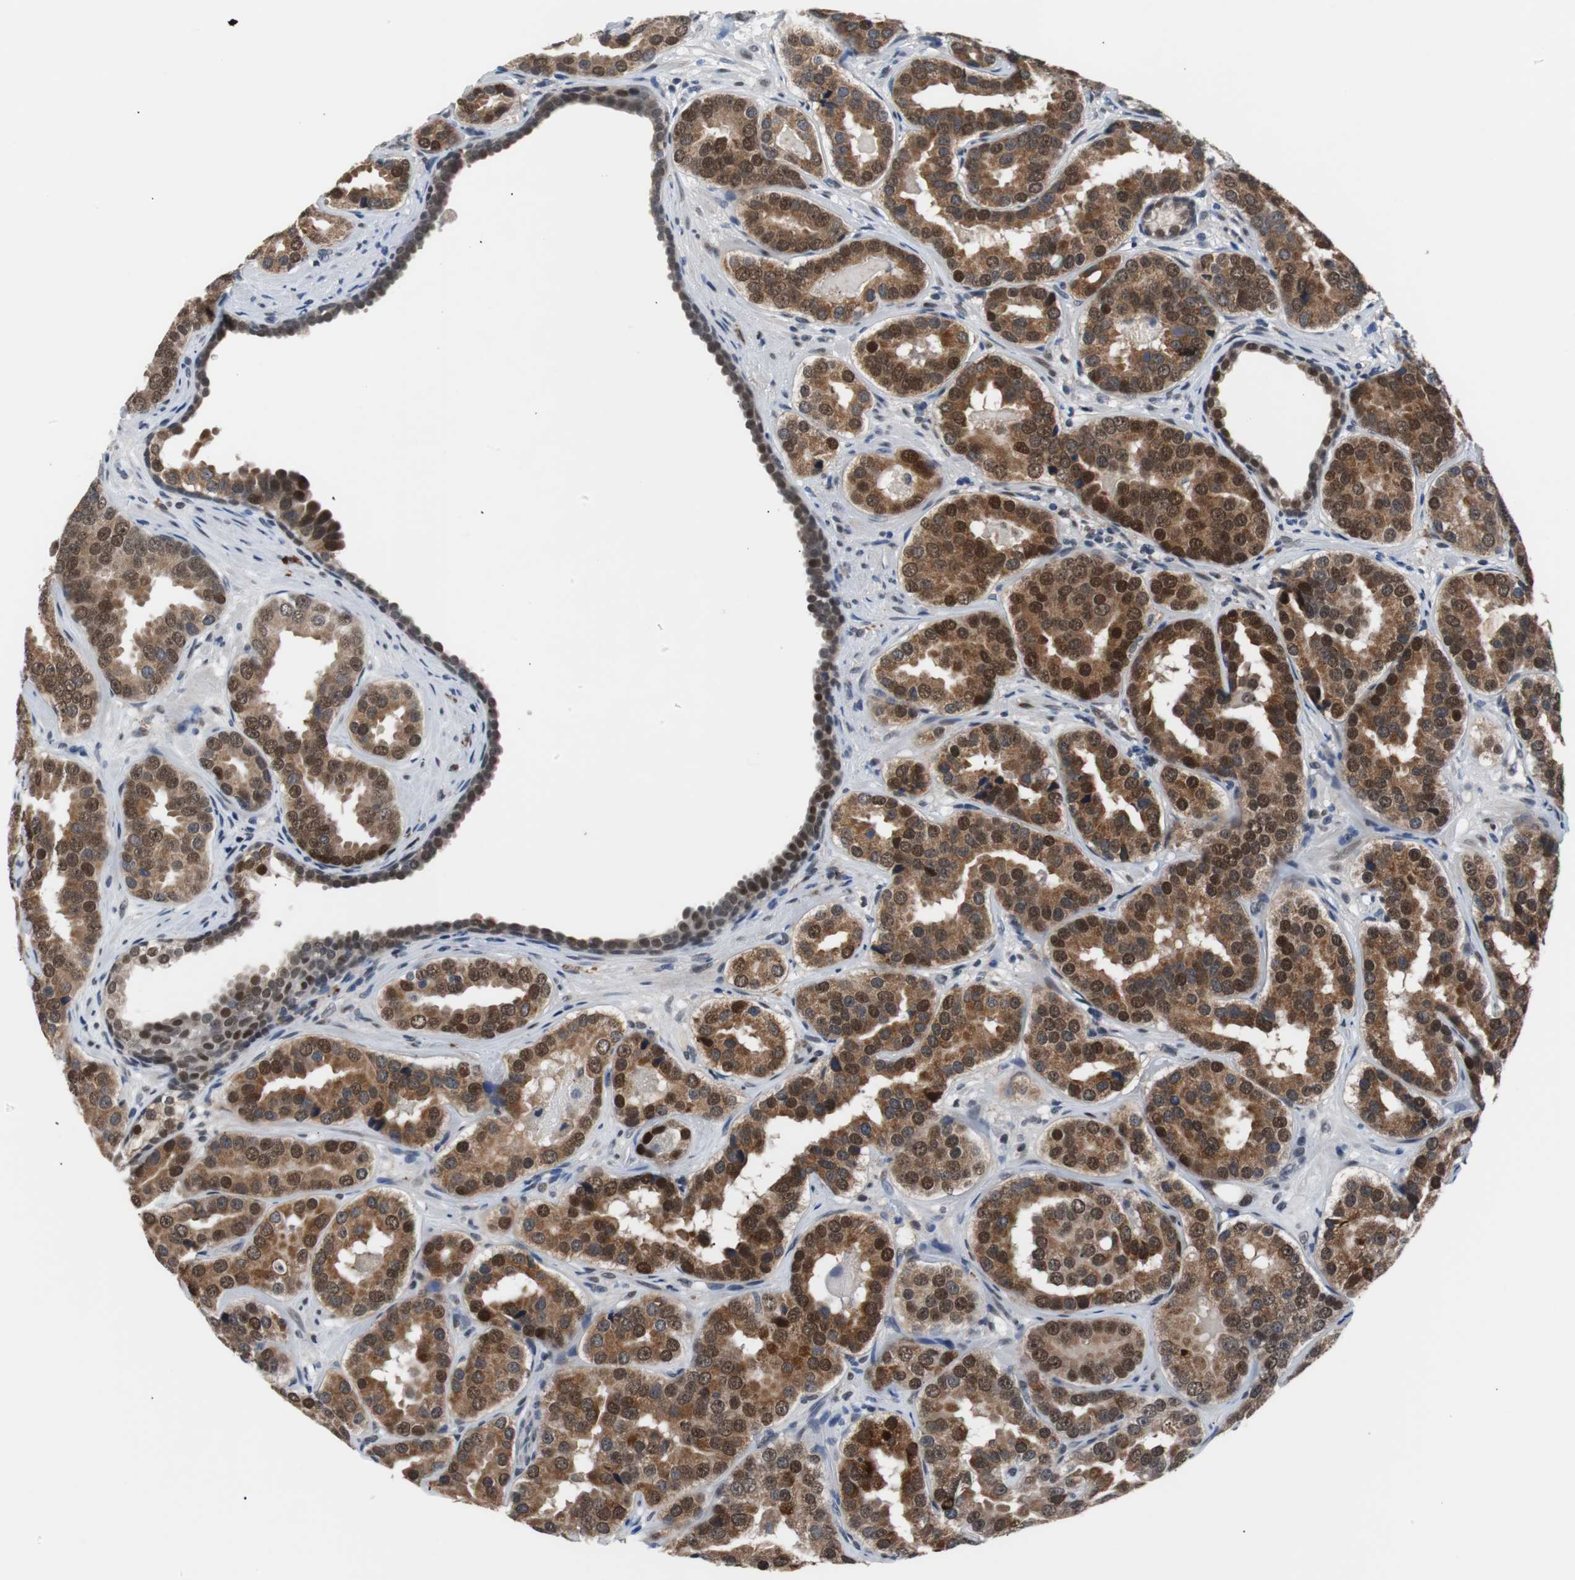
{"staining": {"intensity": "strong", "quantity": ">75%", "location": "cytoplasmic/membranous,nuclear"}, "tissue": "prostate cancer", "cell_type": "Tumor cells", "image_type": "cancer", "snomed": [{"axis": "morphology", "description": "Adenocarcinoma, Low grade"}, {"axis": "topography", "description": "Prostate"}], "caption": "High-power microscopy captured an immunohistochemistry micrograph of prostate cancer, revealing strong cytoplasmic/membranous and nuclear staining in about >75% of tumor cells. The protein is shown in brown color, while the nuclei are stained blue.", "gene": "USP28", "patient": {"sex": "male", "age": 59}}